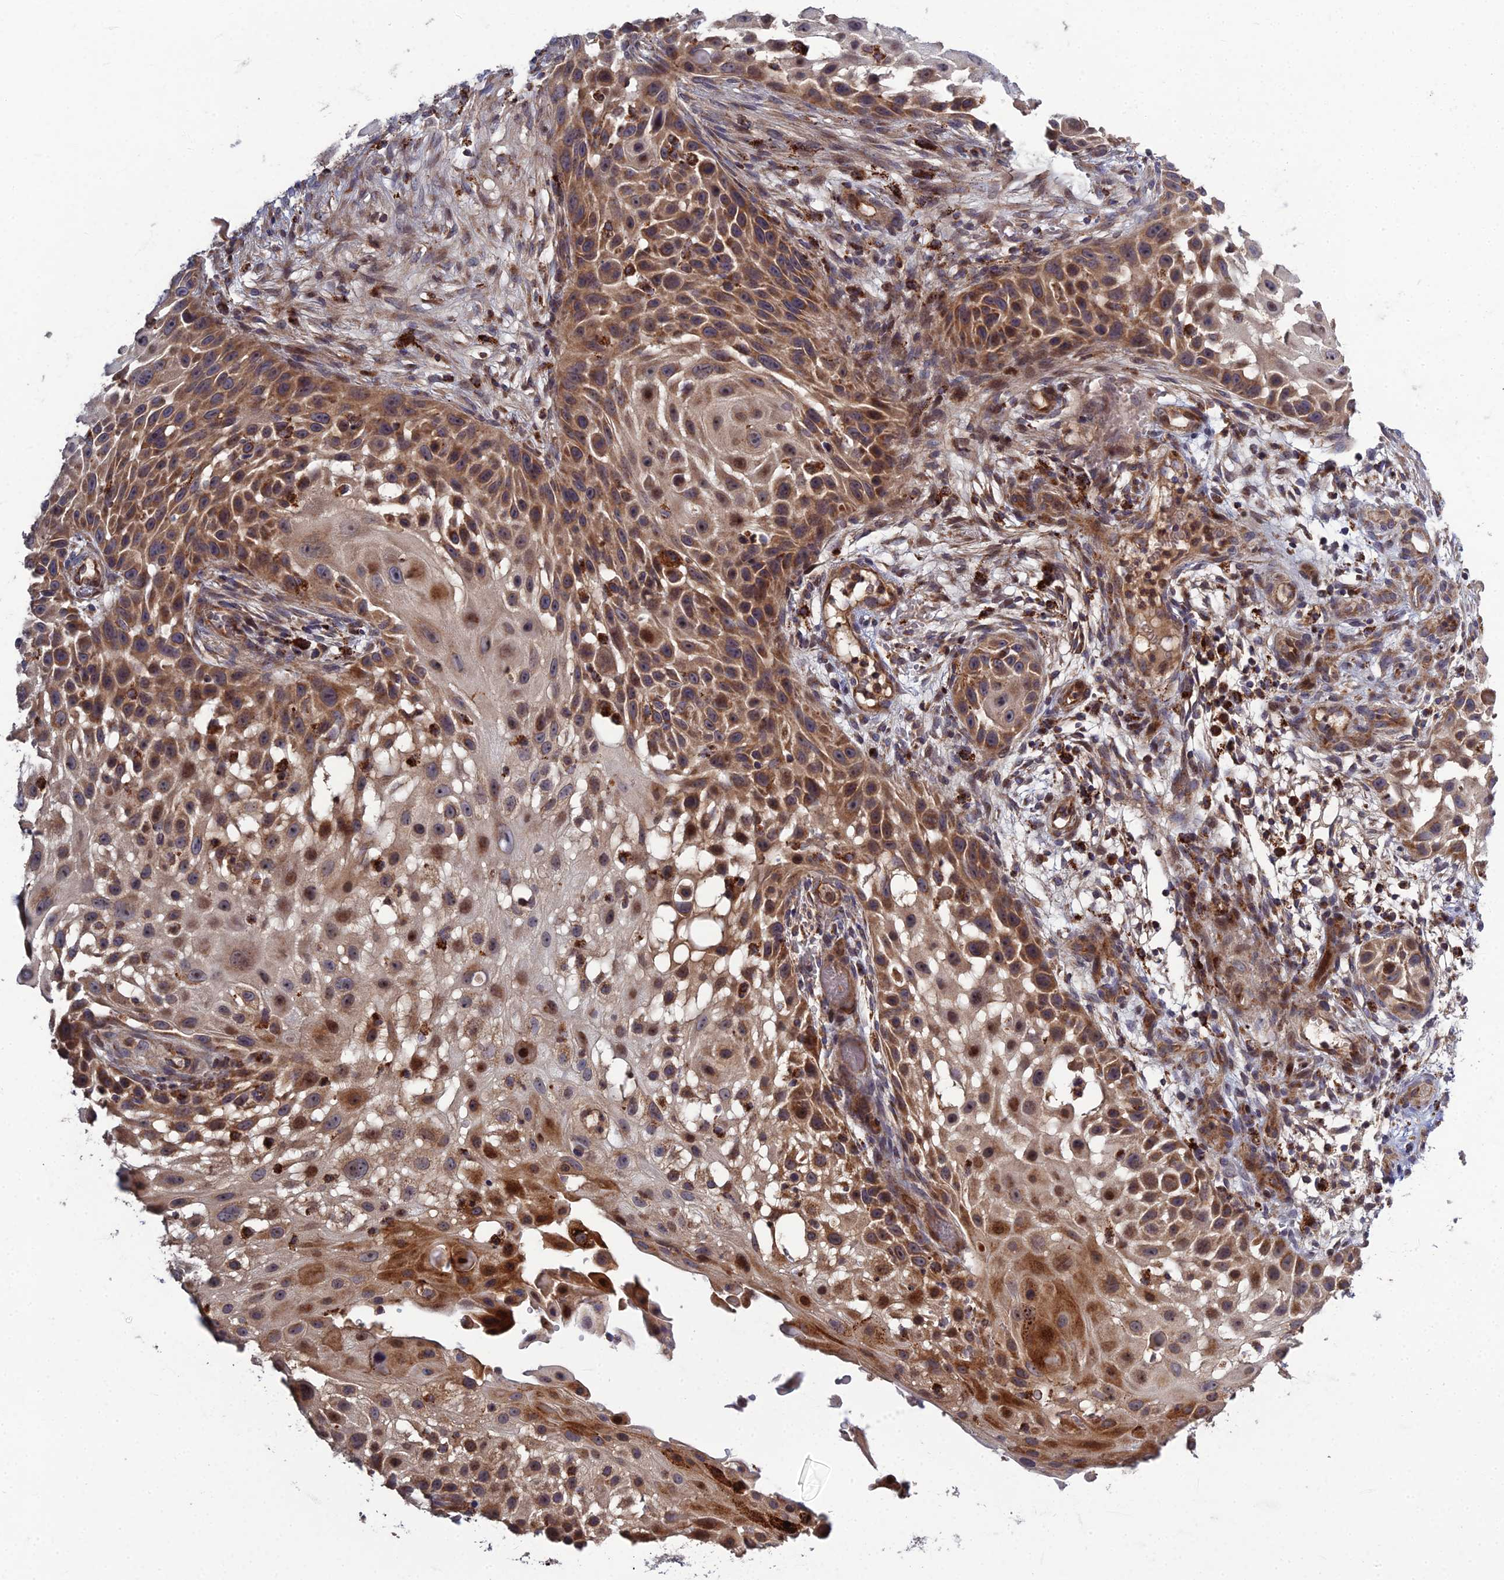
{"staining": {"intensity": "moderate", "quantity": ">75%", "location": "cytoplasmic/membranous"}, "tissue": "skin cancer", "cell_type": "Tumor cells", "image_type": "cancer", "snomed": [{"axis": "morphology", "description": "Squamous cell carcinoma, NOS"}, {"axis": "topography", "description": "Skin"}], "caption": "High-power microscopy captured an immunohistochemistry photomicrograph of skin squamous cell carcinoma, revealing moderate cytoplasmic/membranous staining in about >75% of tumor cells. The staining was performed using DAB (3,3'-diaminobenzidine) to visualize the protein expression in brown, while the nuclei were stained in blue with hematoxylin (Magnification: 20x).", "gene": "RIC8B", "patient": {"sex": "female", "age": 44}}